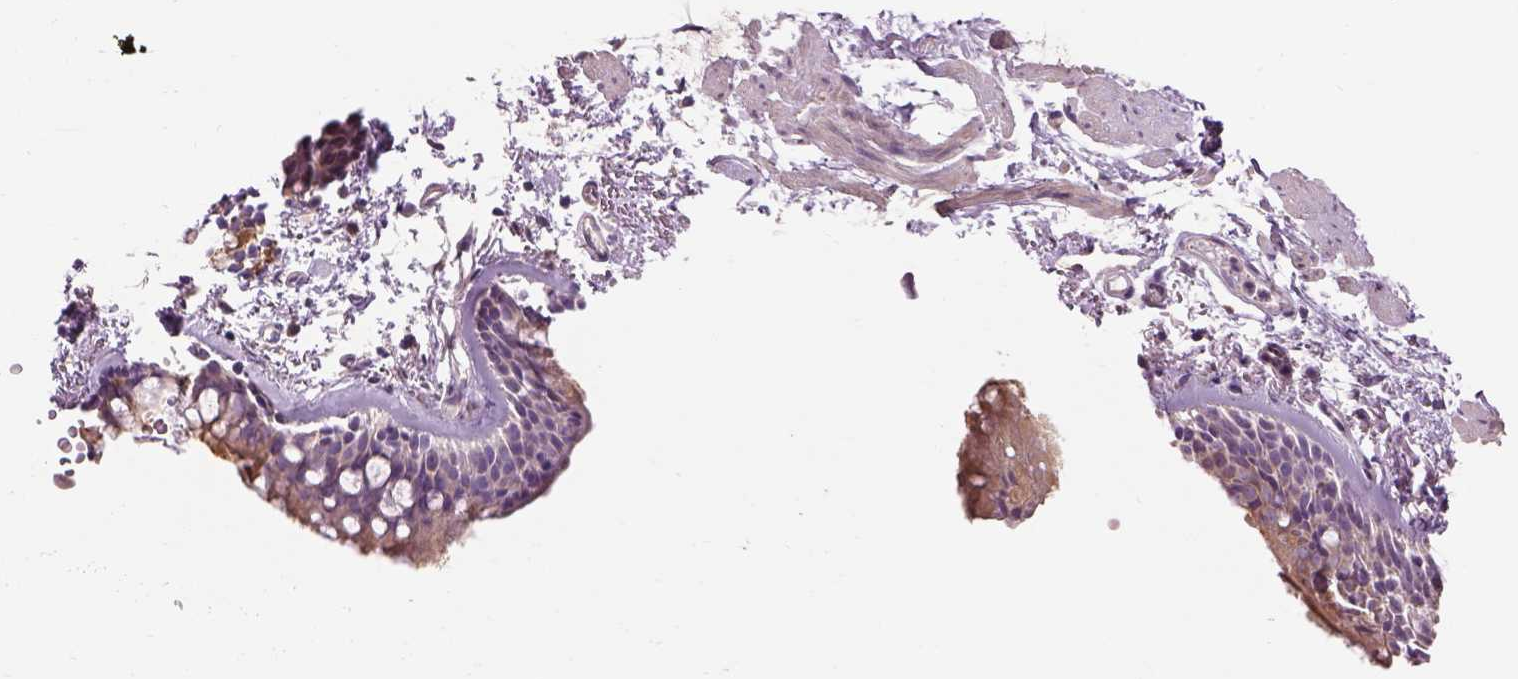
{"staining": {"intensity": "weak", "quantity": "<25%", "location": "cytoplasmic/membranous"}, "tissue": "adipose tissue", "cell_type": "Adipocytes", "image_type": "normal", "snomed": [{"axis": "morphology", "description": "Normal tissue, NOS"}, {"axis": "topography", "description": "Cartilage tissue"}, {"axis": "topography", "description": "Bronchus"}], "caption": "Immunohistochemistry photomicrograph of benign adipose tissue stained for a protein (brown), which demonstrates no staining in adipocytes.", "gene": "IFT52", "patient": {"sex": "female", "age": 79}}